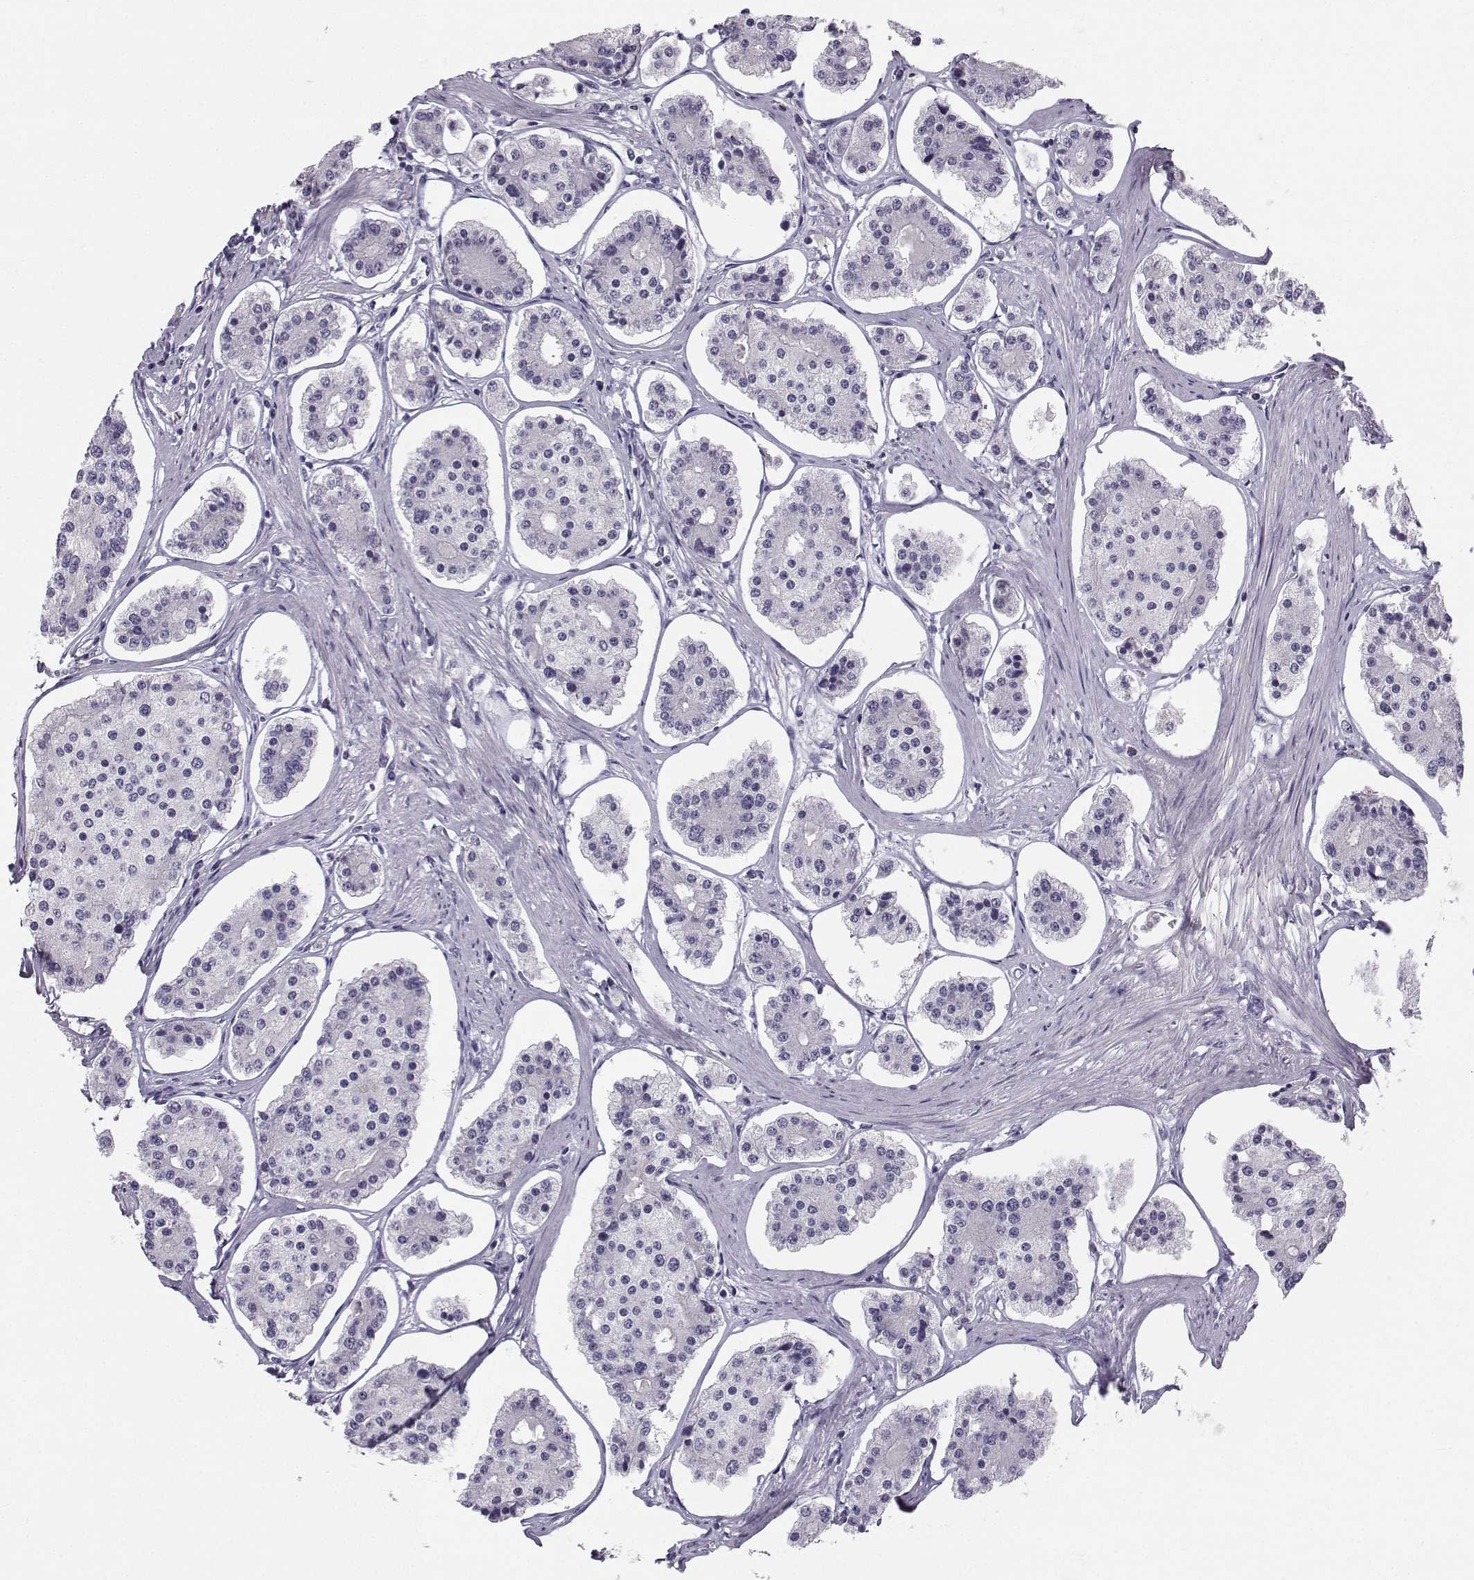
{"staining": {"intensity": "negative", "quantity": "none", "location": "none"}, "tissue": "carcinoid", "cell_type": "Tumor cells", "image_type": "cancer", "snomed": [{"axis": "morphology", "description": "Carcinoid, malignant, NOS"}, {"axis": "topography", "description": "Small intestine"}], "caption": "Tumor cells are negative for brown protein staining in carcinoid (malignant). (Stains: DAB (3,3'-diaminobenzidine) immunohistochemistry (IHC) with hematoxylin counter stain, Microscopy: brightfield microscopy at high magnification).", "gene": "SYCE1", "patient": {"sex": "female", "age": 65}}